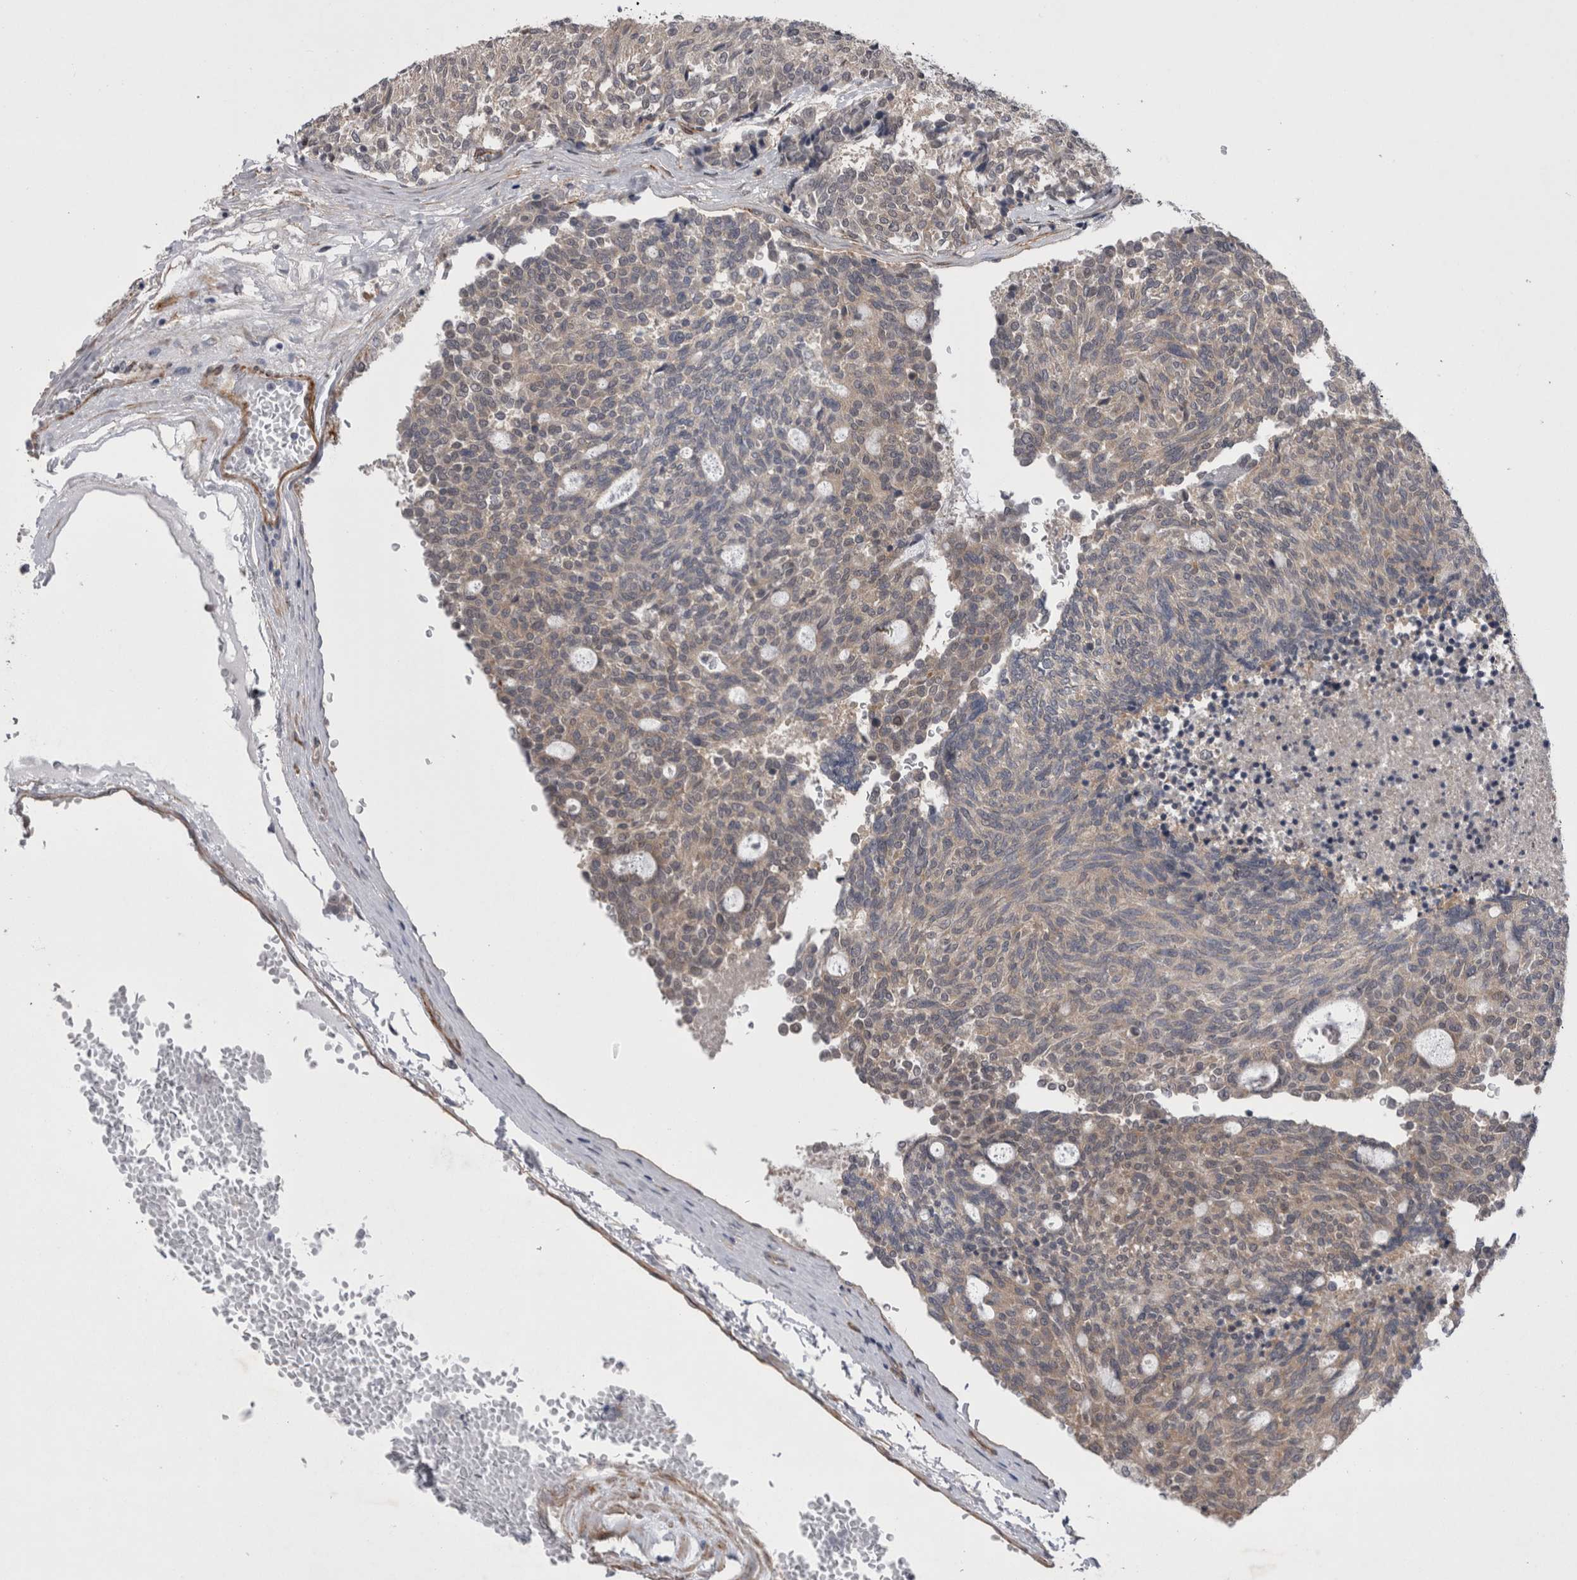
{"staining": {"intensity": "weak", "quantity": "25%-75%", "location": "cytoplasmic/membranous"}, "tissue": "carcinoid", "cell_type": "Tumor cells", "image_type": "cancer", "snomed": [{"axis": "morphology", "description": "Carcinoid, malignant, NOS"}, {"axis": "topography", "description": "Pancreas"}], "caption": "Brown immunohistochemical staining in human carcinoid demonstrates weak cytoplasmic/membranous staining in about 25%-75% of tumor cells. Immunohistochemistry (ihc) stains the protein of interest in brown and the nuclei are stained blue.", "gene": "DDX6", "patient": {"sex": "female", "age": 54}}